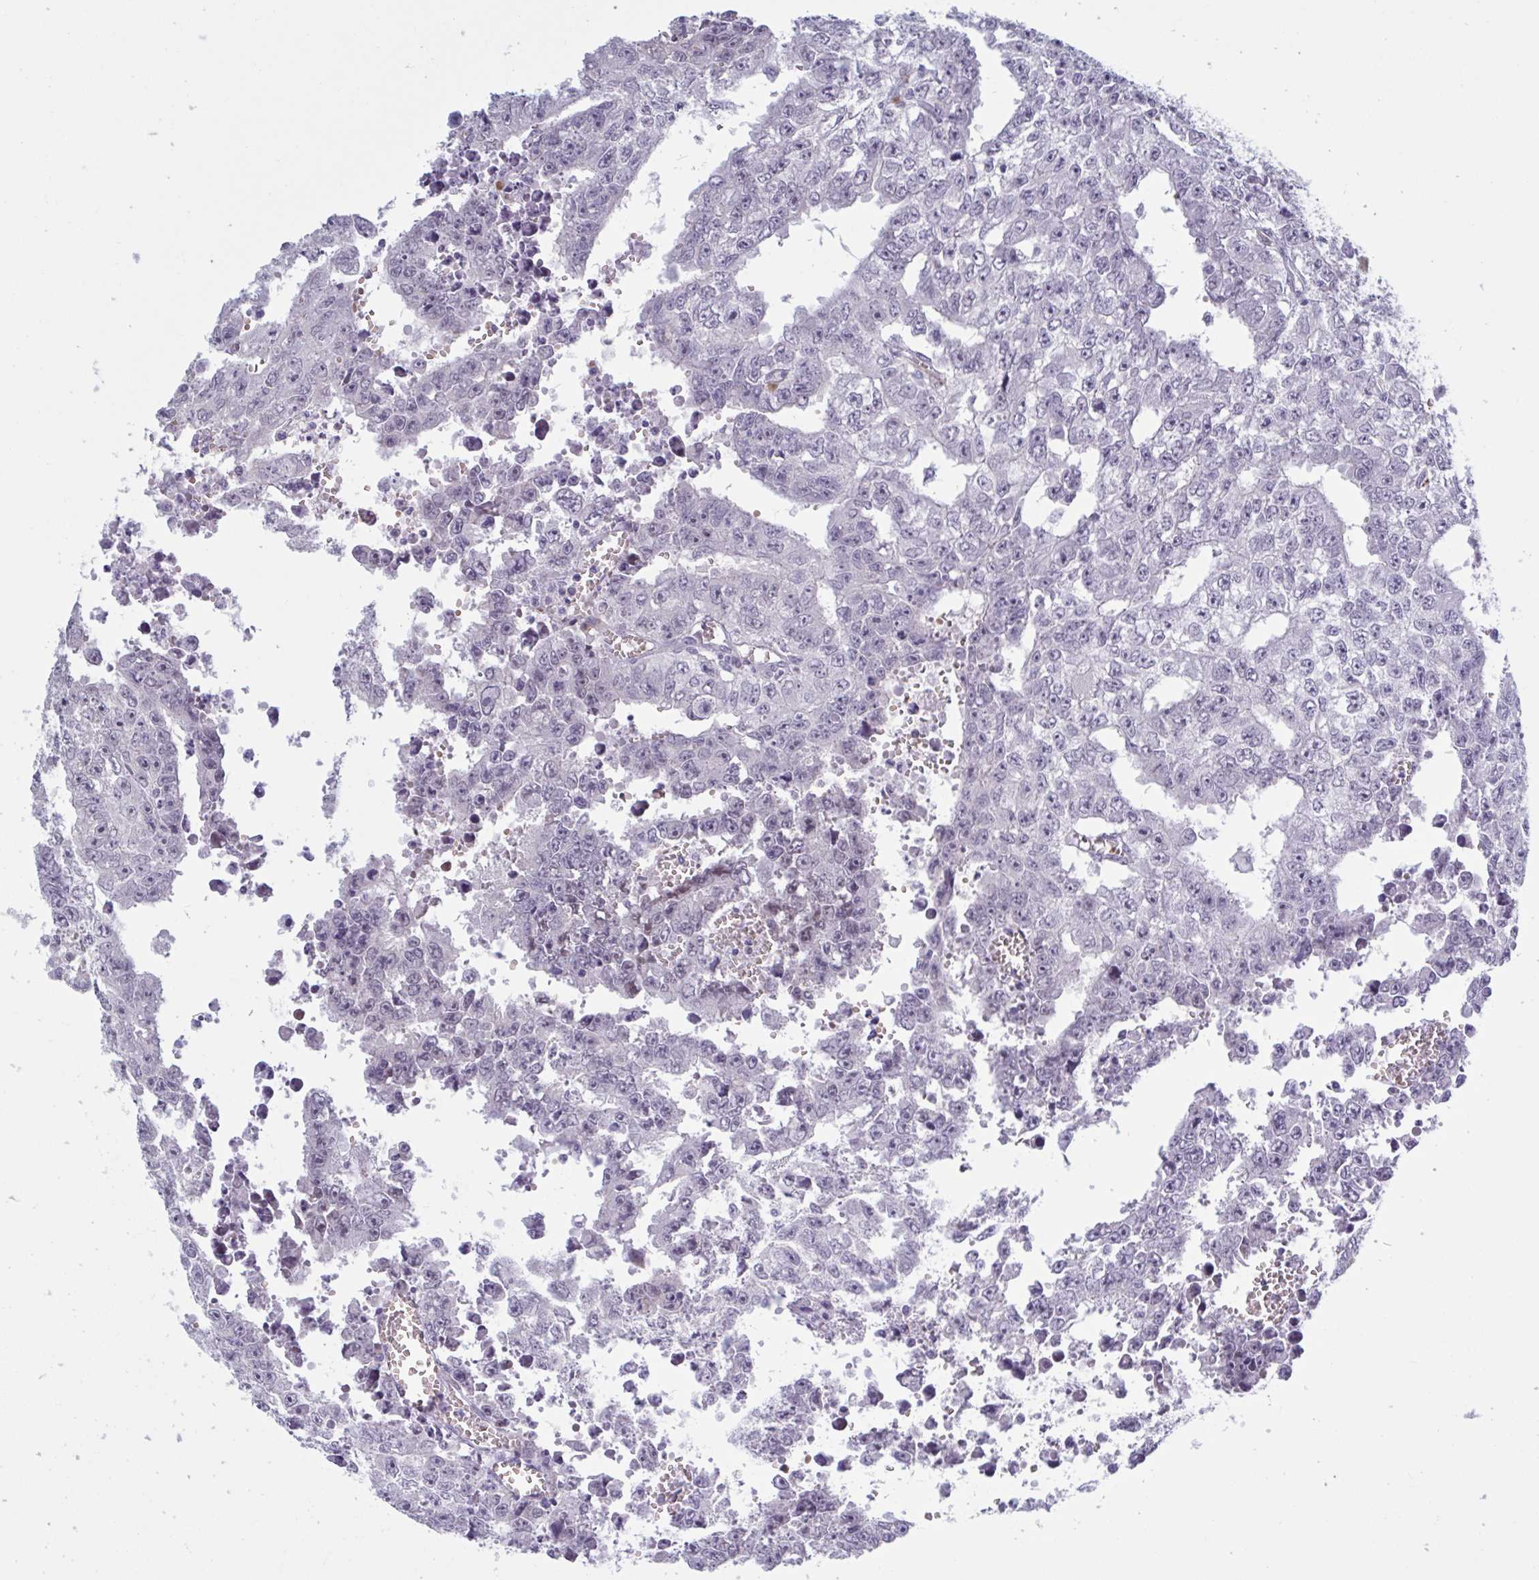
{"staining": {"intensity": "negative", "quantity": "none", "location": "none"}, "tissue": "testis cancer", "cell_type": "Tumor cells", "image_type": "cancer", "snomed": [{"axis": "morphology", "description": "Carcinoma, Embryonal, NOS"}, {"axis": "morphology", "description": "Teratoma, malignant, NOS"}, {"axis": "topography", "description": "Testis"}], "caption": "There is no significant positivity in tumor cells of testis embryonal carcinoma. (DAB (3,3'-diaminobenzidine) immunohistochemistry (IHC) visualized using brightfield microscopy, high magnification).", "gene": "HSD11B2", "patient": {"sex": "male", "age": 24}}